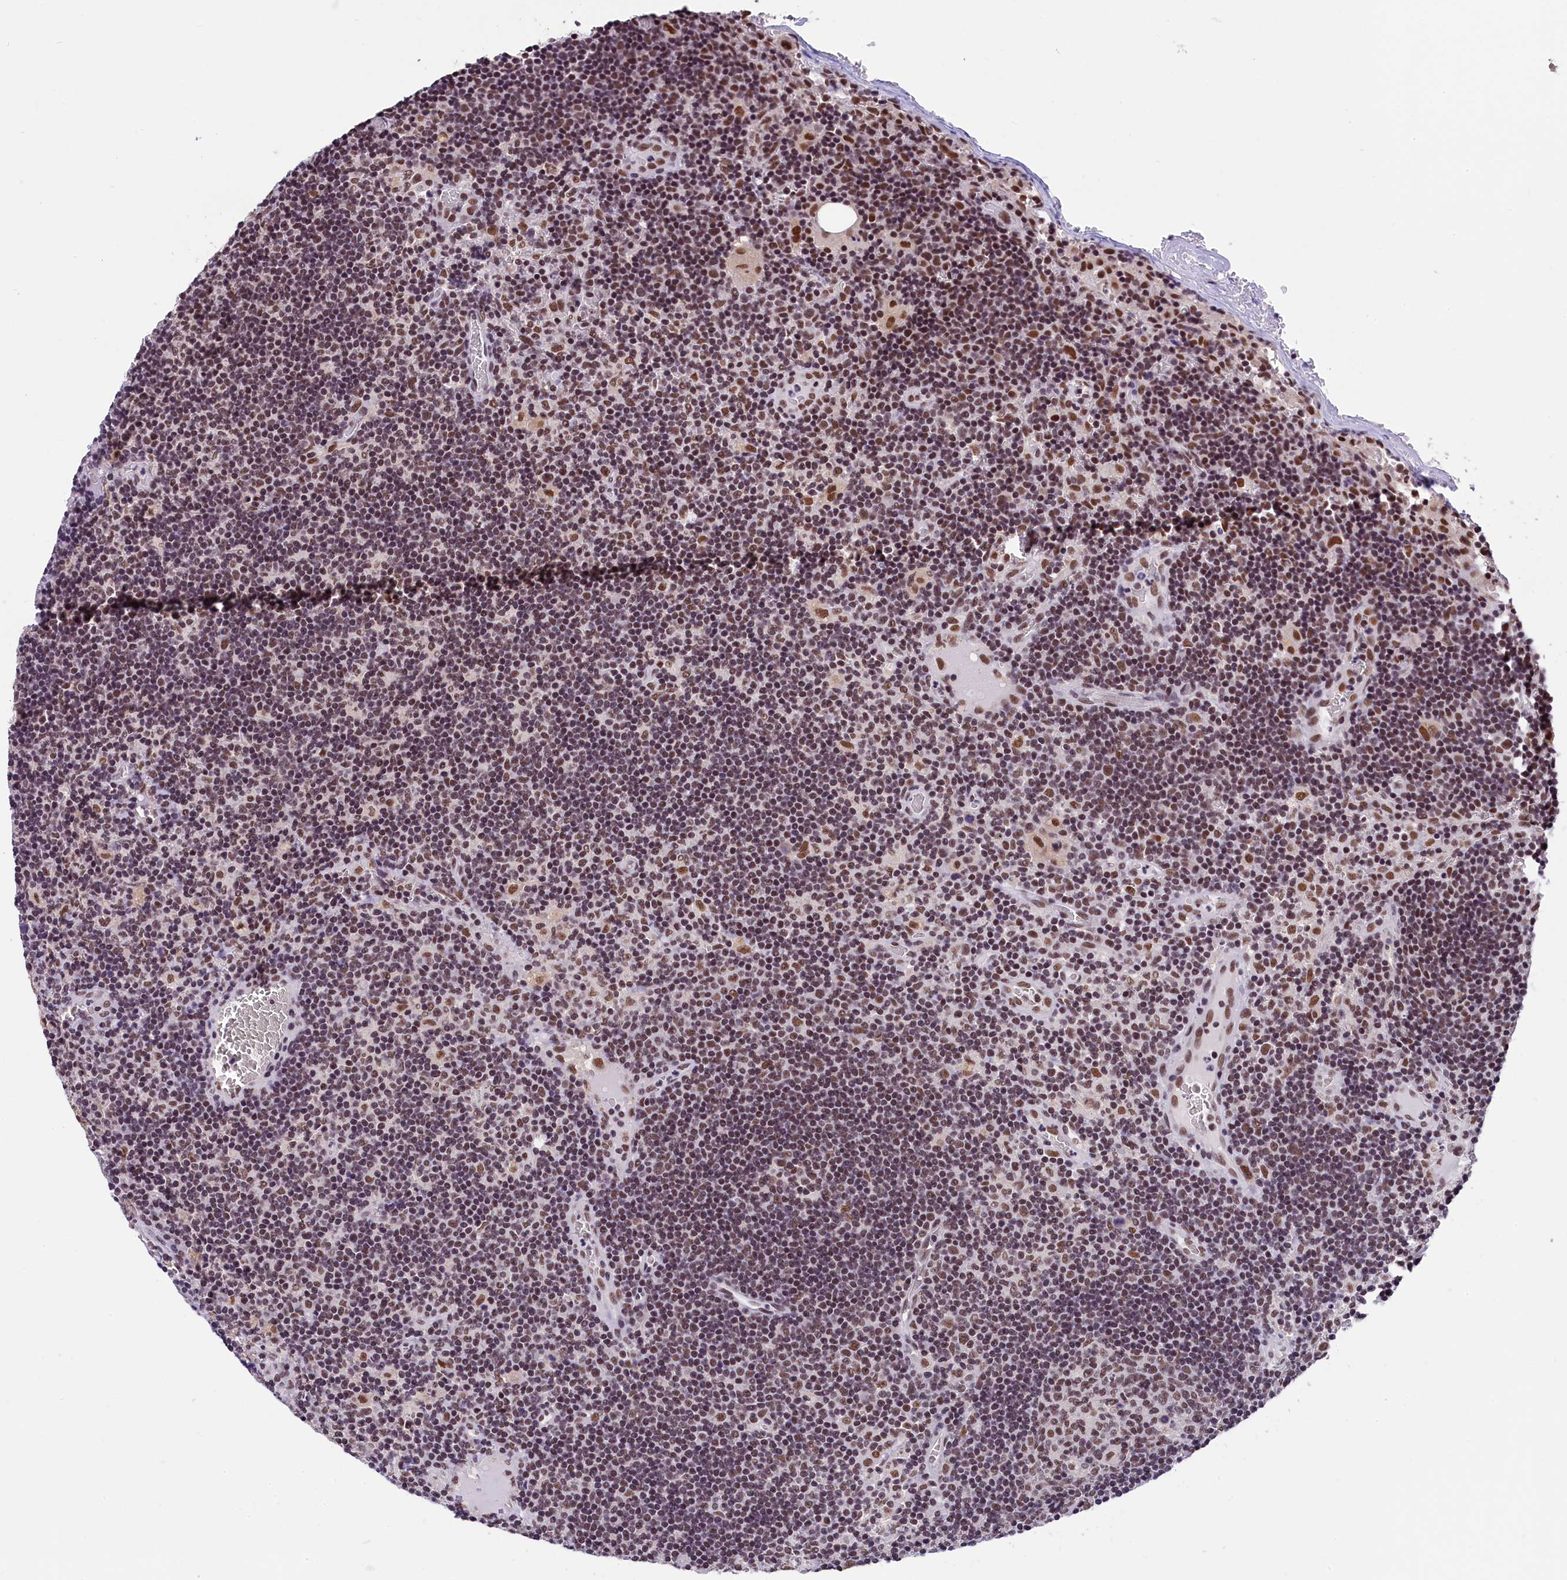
{"staining": {"intensity": "moderate", "quantity": ">75%", "location": "nuclear"}, "tissue": "lymph node", "cell_type": "Germinal center cells", "image_type": "normal", "snomed": [{"axis": "morphology", "description": "Normal tissue, NOS"}, {"axis": "topography", "description": "Lymph node"}], "caption": "Moderate nuclear expression for a protein is identified in approximately >75% of germinal center cells of unremarkable lymph node using immunohistochemistry.", "gene": "ZC3H4", "patient": {"sex": "female", "age": 73}}